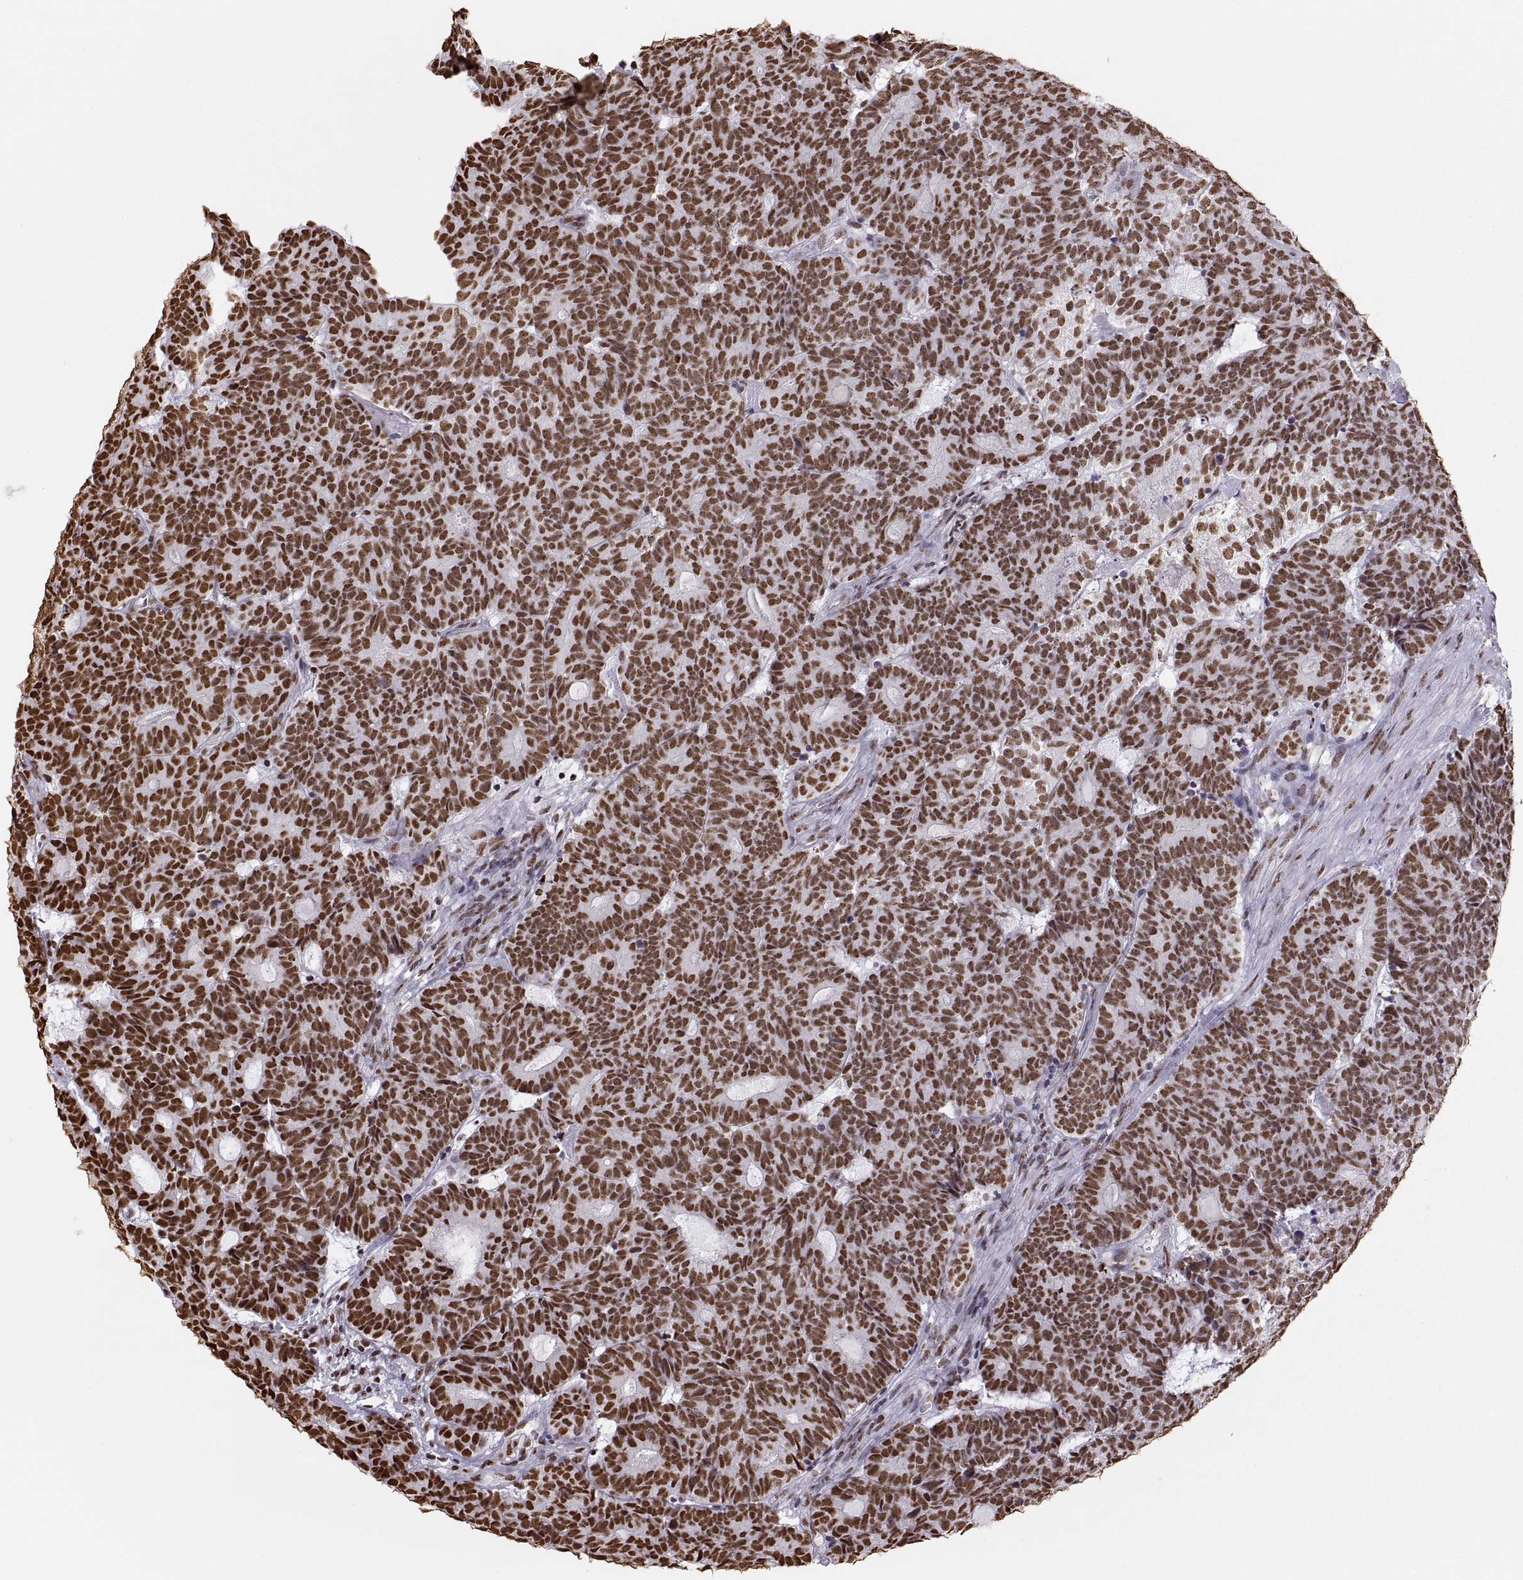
{"staining": {"intensity": "strong", "quantity": ">75%", "location": "nuclear"}, "tissue": "head and neck cancer", "cell_type": "Tumor cells", "image_type": "cancer", "snomed": [{"axis": "morphology", "description": "Adenocarcinoma, NOS"}, {"axis": "topography", "description": "Head-Neck"}], "caption": "Head and neck cancer (adenocarcinoma) stained with immunohistochemistry shows strong nuclear expression in about >75% of tumor cells.", "gene": "SNAI1", "patient": {"sex": "female", "age": 81}}